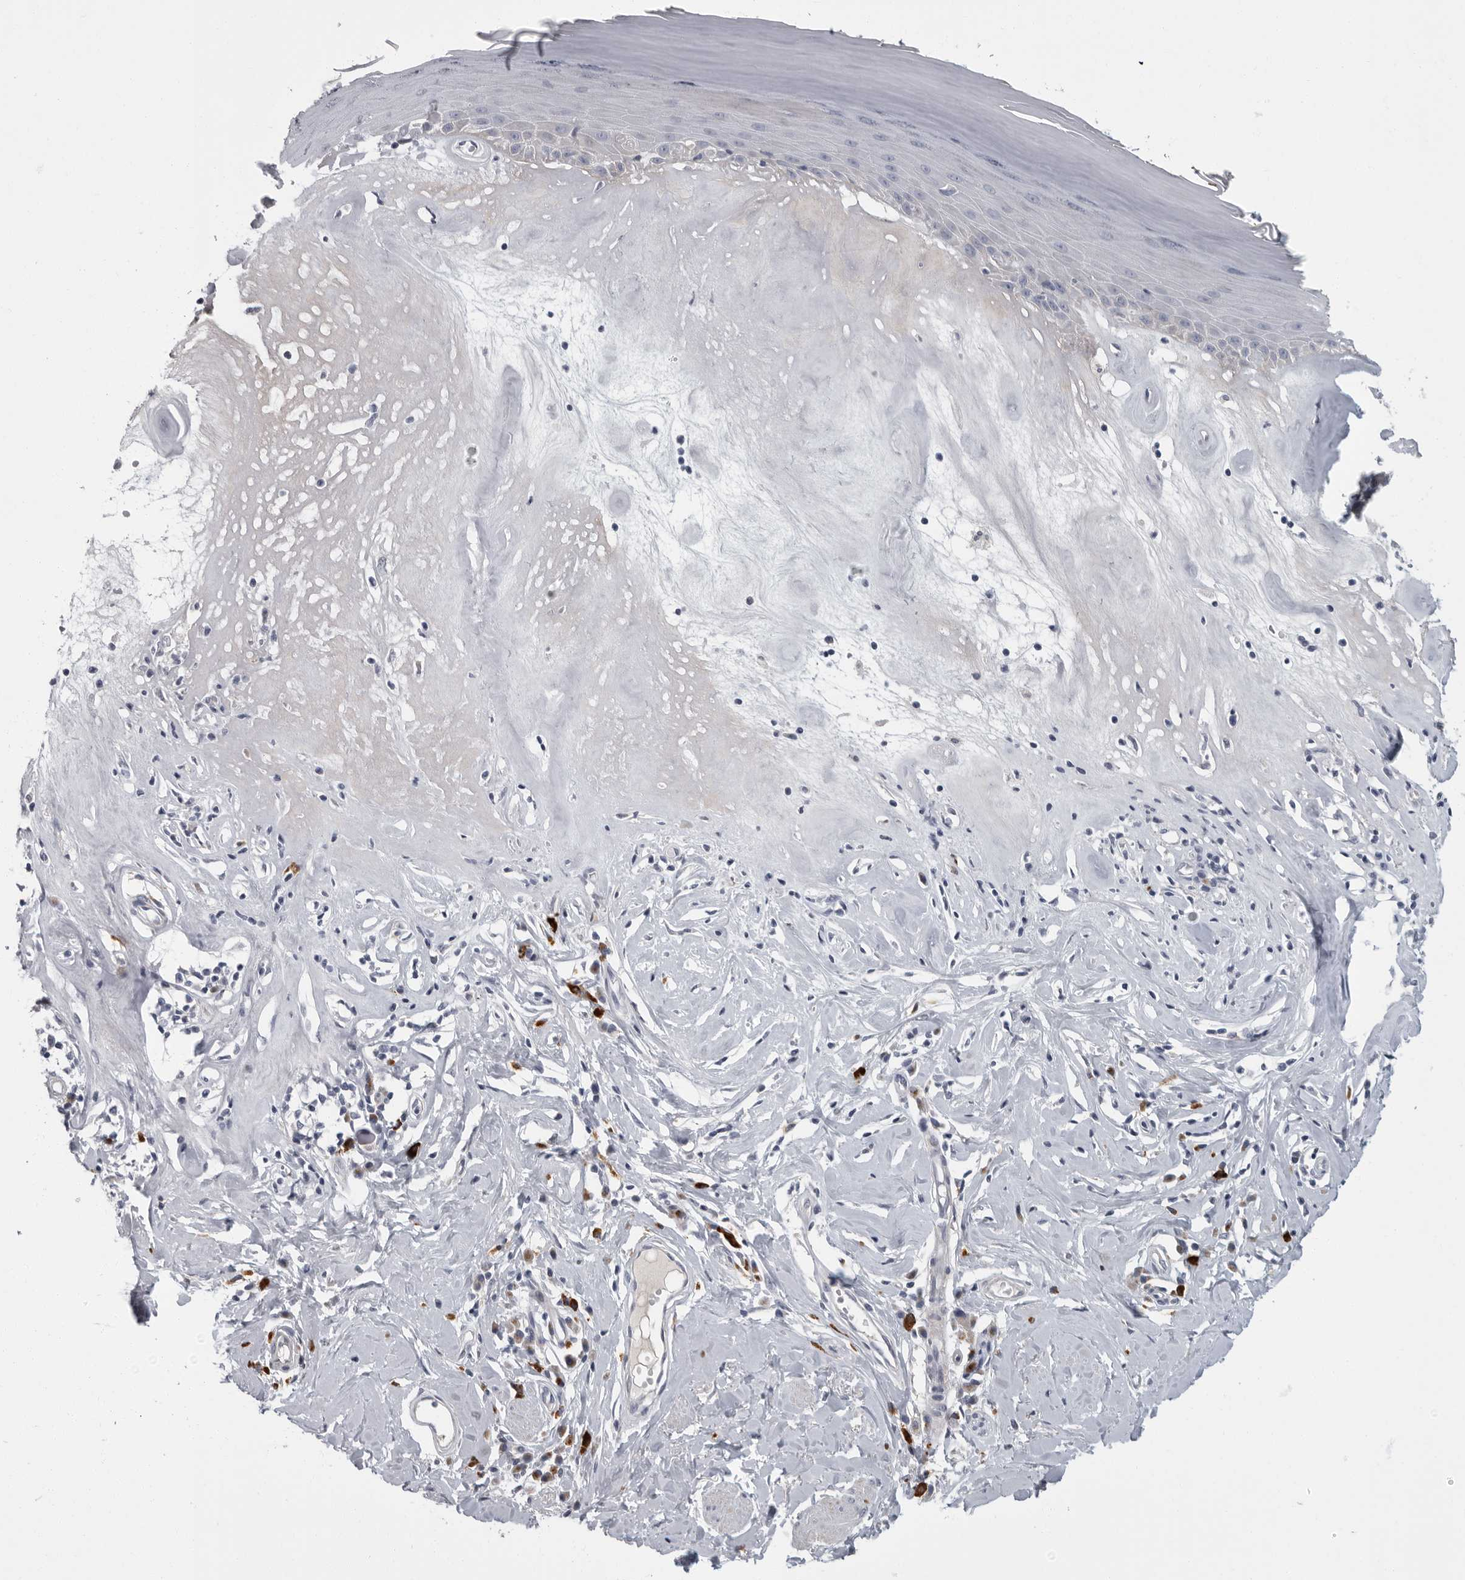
{"staining": {"intensity": "negative", "quantity": "none", "location": "none"}, "tissue": "skin", "cell_type": "Epidermal cells", "image_type": "normal", "snomed": [{"axis": "morphology", "description": "Normal tissue, NOS"}, {"axis": "morphology", "description": "Inflammation, NOS"}, {"axis": "topography", "description": "Vulva"}], "caption": "Skin stained for a protein using immunohistochemistry shows no positivity epidermal cells.", "gene": "SLC25A39", "patient": {"sex": "female", "age": 84}}